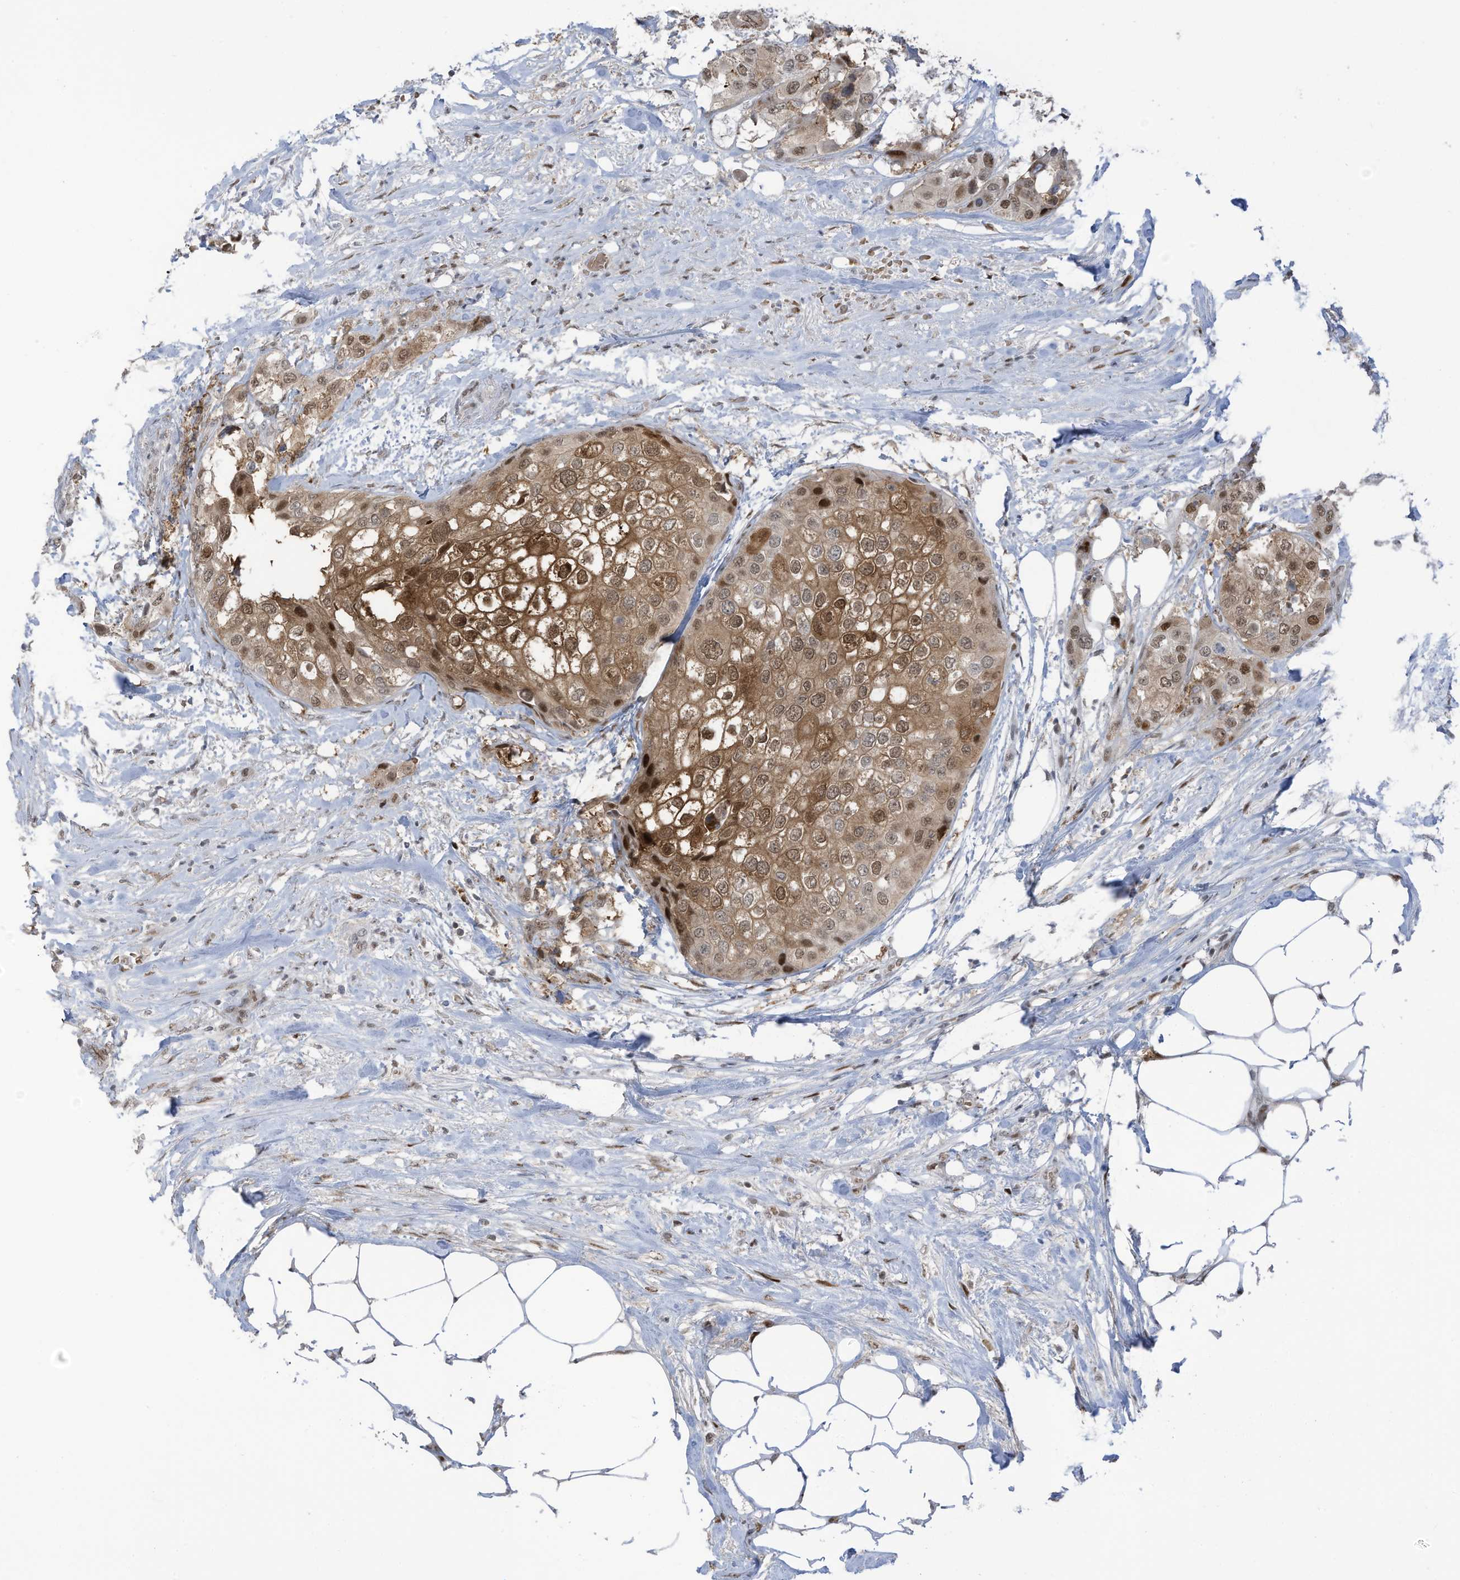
{"staining": {"intensity": "moderate", "quantity": ">75%", "location": "cytoplasmic/membranous,nuclear"}, "tissue": "urothelial cancer", "cell_type": "Tumor cells", "image_type": "cancer", "snomed": [{"axis": "morphology", "description": "Urothelial carcinoma, High grade"}, {"axis": "topography", "description": "Urinary bladder"}], "caption": "IHC photomicrograph of neoplastic tissue: urothelial cancer stained using immunohistochemistry (IHC) exhibits medium levels of moderate protein expression localized specifically in the cytoplasmic/membranous and nuclear of tumor cells, appearing as a cytoplasmic/membranous and nuclear brown color.", "gene": "ZCWPW2", "patient": {"sex": "male", "age": 64}}